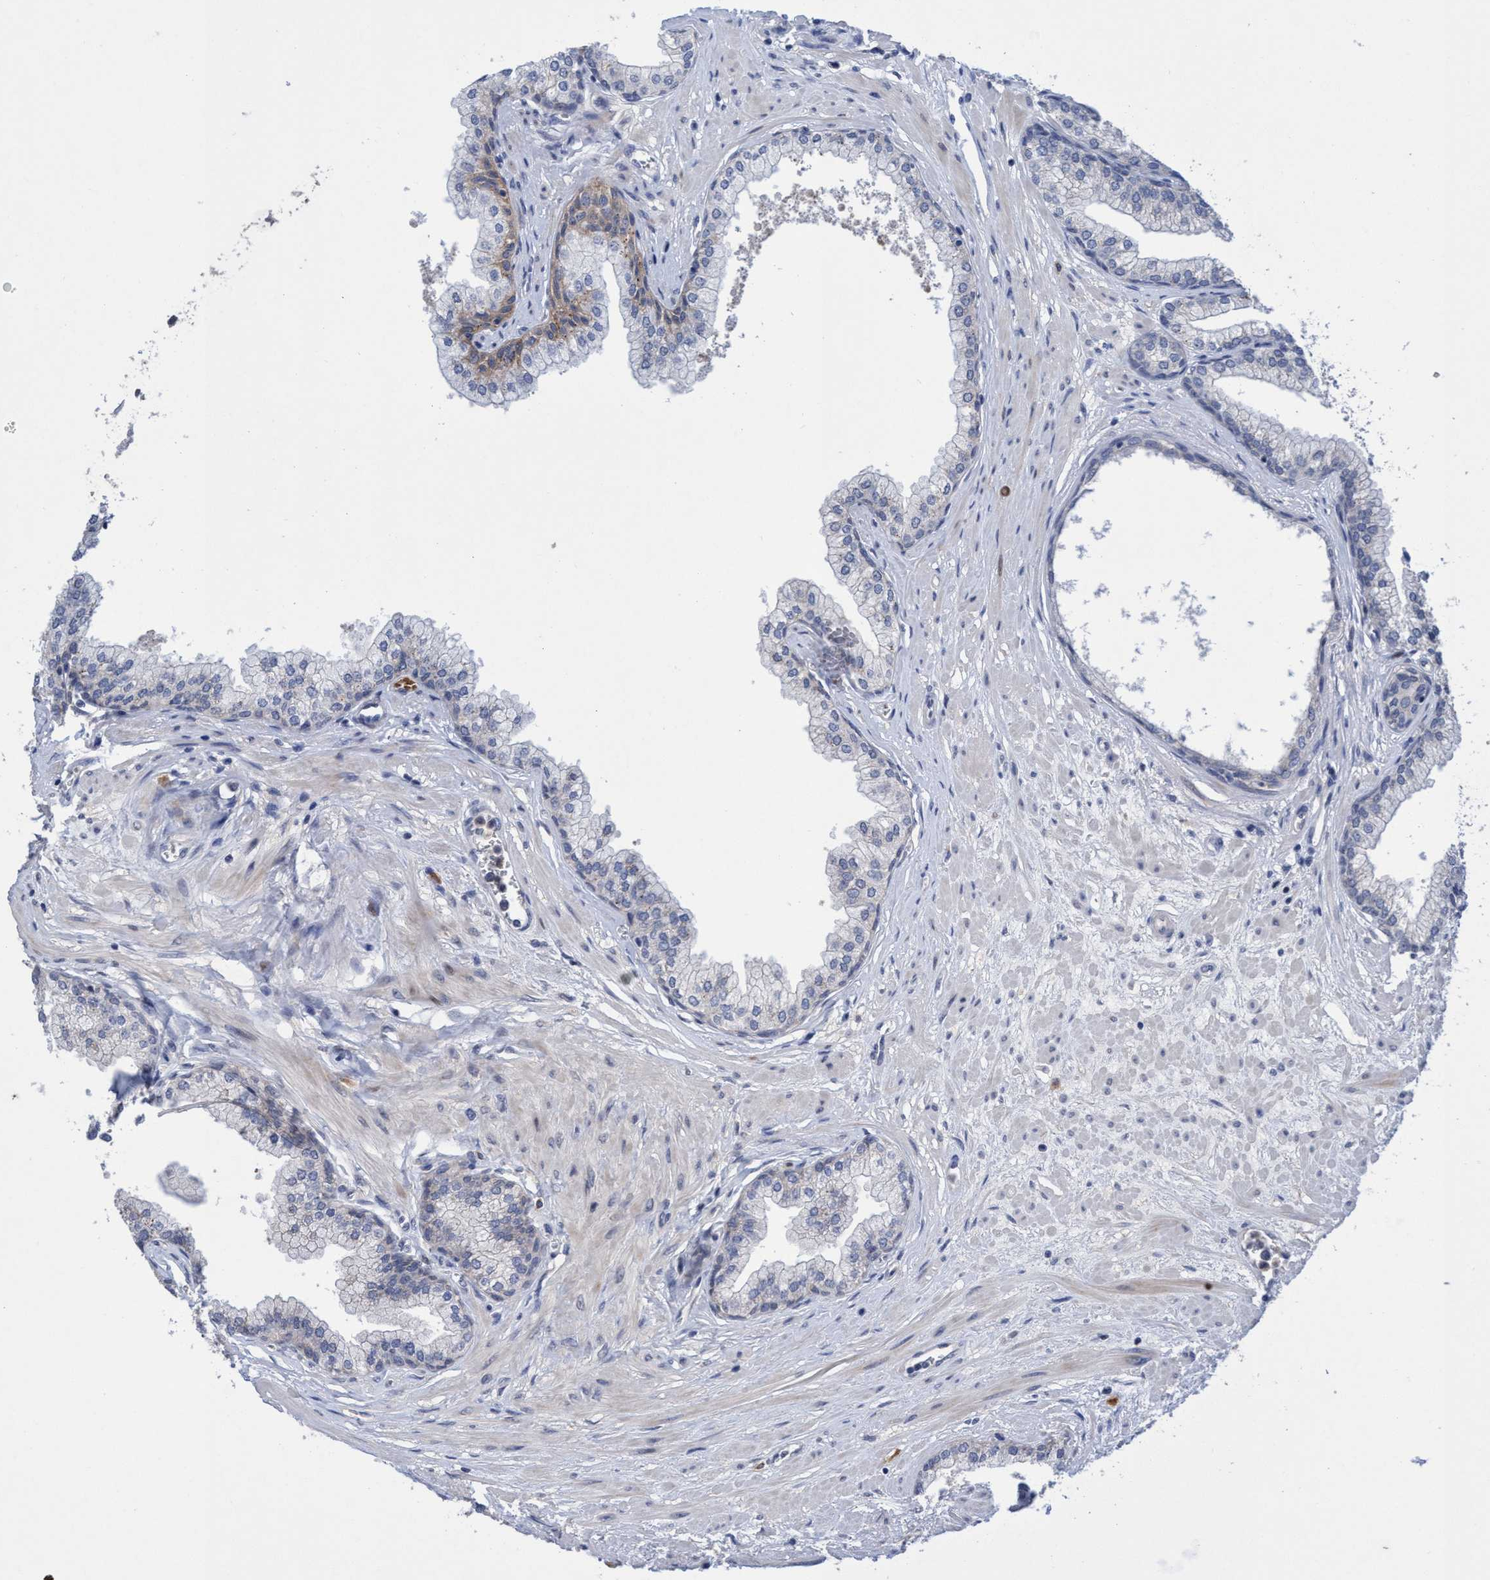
{"staining": {"intensity": "weak", "quantity": "25%-75%", "location": "cytoplasmic/membranous"}, "tissue": "prostate", "cell_type": "Glandular cells", "image_type": "normal", "snomed": [{"axis": "morphology", "description": "Normal tissue, NOS"}, {"axis": "morphology", "description": "Urothelial carcinoma, Low grade"}, {"axis": "topography", "description": "Urinary bladder"}, {"axis": "topography", "description": "Prostate"}], "caption": "High-magnification brightfield microscopy of benign prostate stained with DAB (brown) and counterstained with hematoxylin (blue). glandular cells exhibit weak cytoplasmic/membranous expression is seen in approximately25%-75% of cells. Nuclei are stained in blue.", "gene": "SEMA4D", "patient": {"sex": "male", "age": 60}}